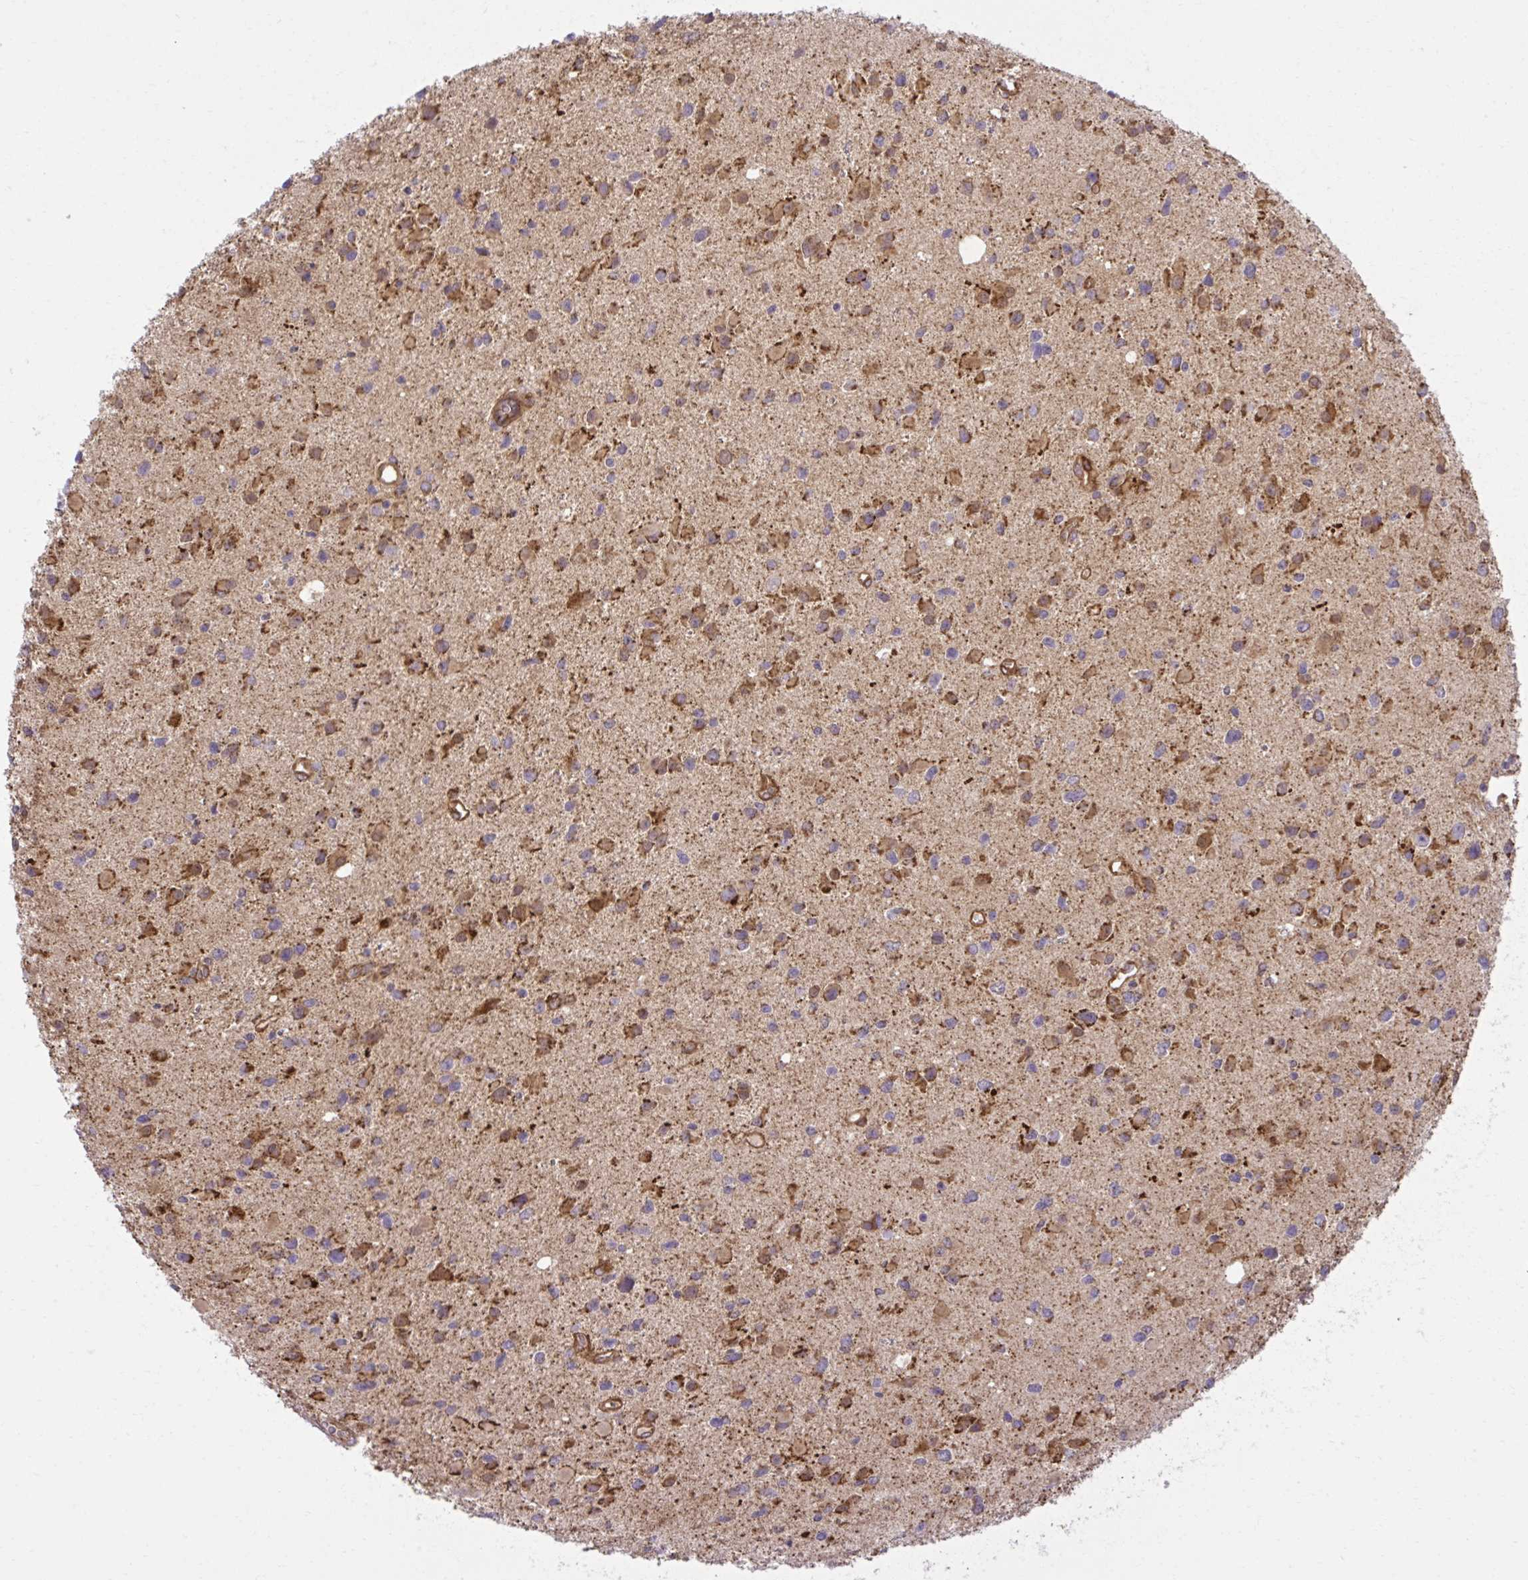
{"staining": {"intensity": "moderate", "quantity": ">75%", "location": "cytoplasmic/membranous"}, "tissue": "glioma", "cell_type": "Tumor cells", "image_type": "cancer", "snomed": [{"axis": "morphology", "description": "Glioma, malignant, Low grade"}, {"axis": "topography", "description": "Brain"}], "caption": "Protein expression analysis of malignant low-grade glioma displays moderate cytoplasmic/membranous staining in about >75% of tumor cells.", "gene": "LIMS1", "patient": {"sex": "female", "age": 32}}